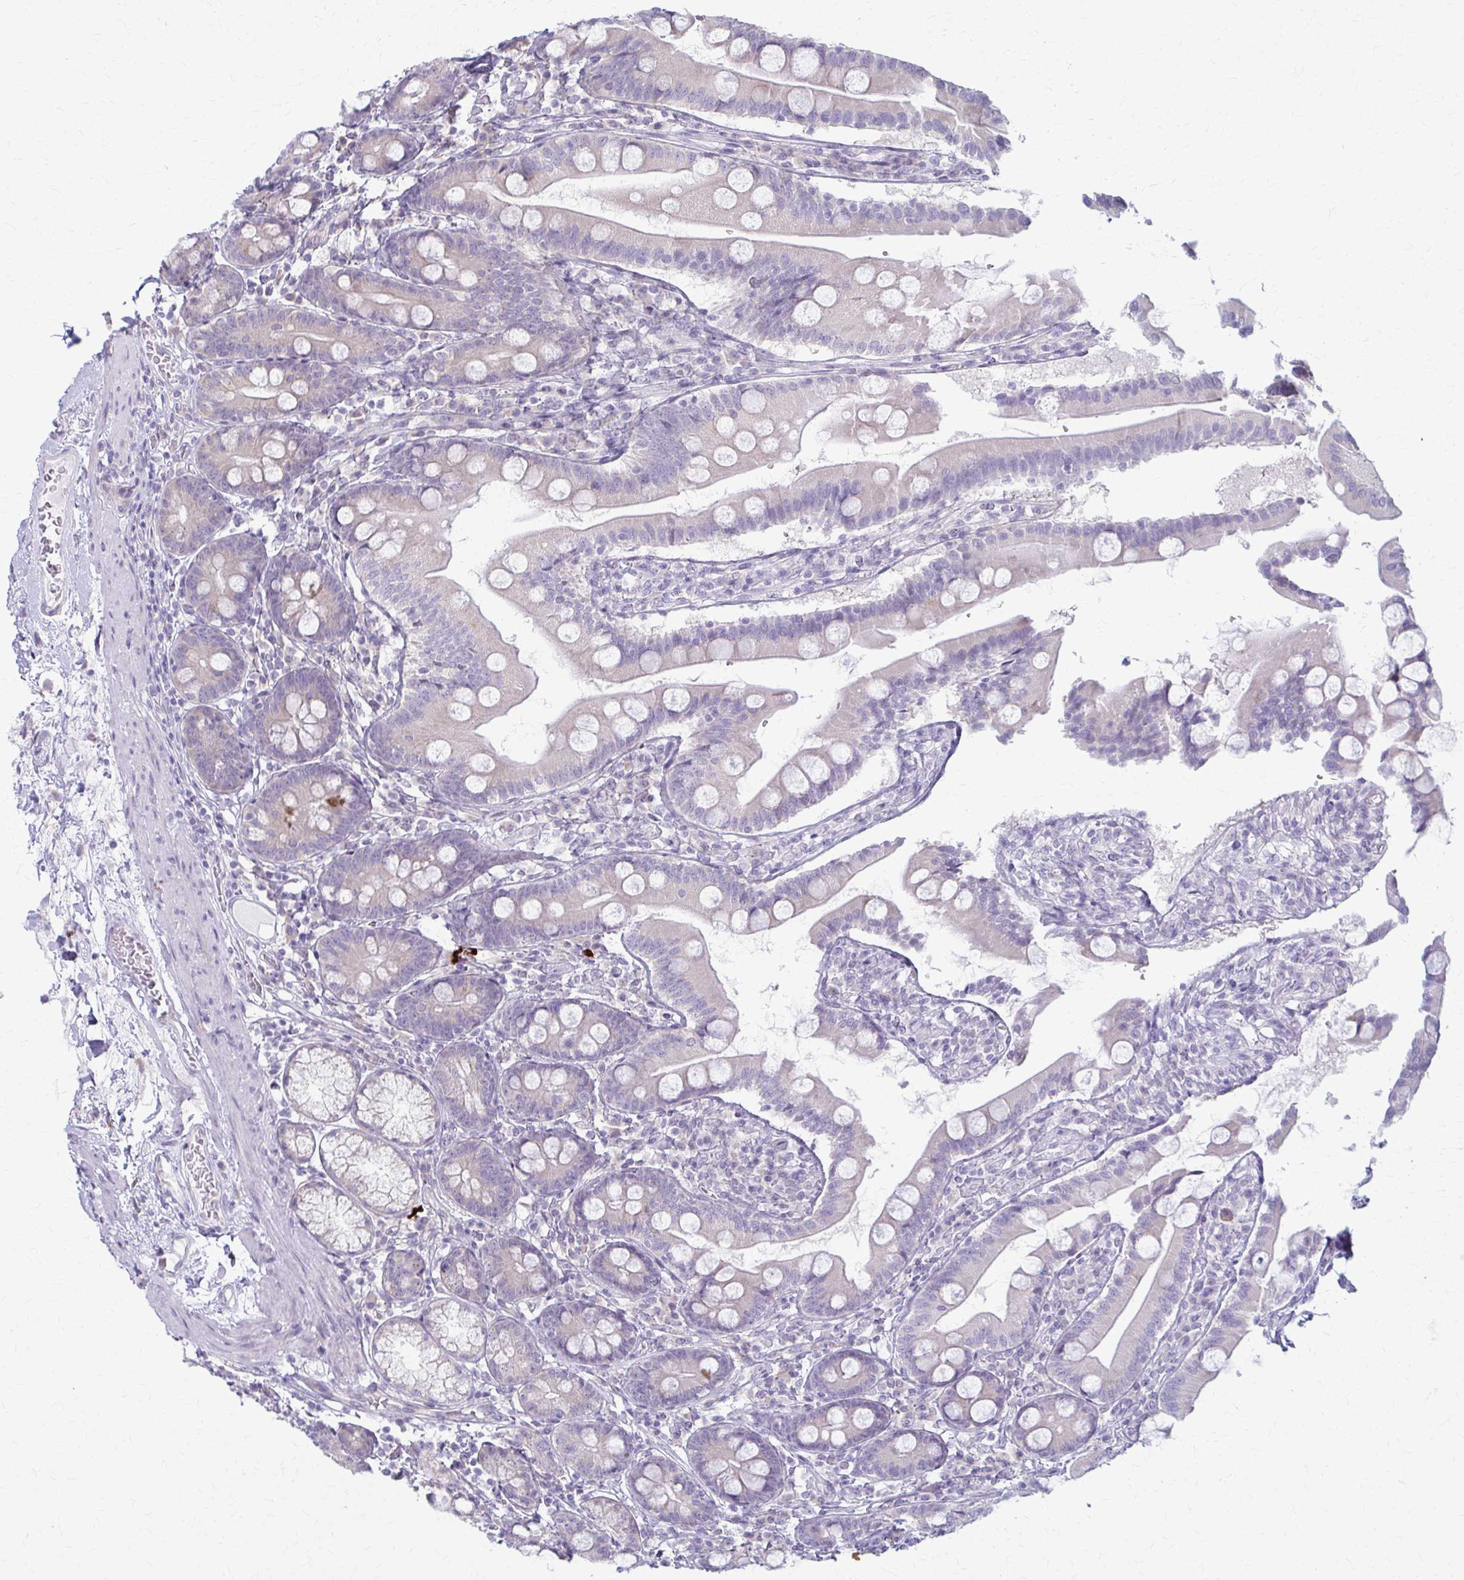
{"staining": {"intensity": "negative", "quantity": "none", "location": "none"}, "tissue": "duodenum", "cell_type": "Glandular cells", "image_type": "normal", "snomed": [{"axis": "morphology", "description": "Normal tissue, NOS"}, {"axis": "topography", "description": "Duodenum"}], "caption": "This image is of normal duodenum stained with immunohistochemistry (IHC) to label a protein in brown with the nuclei are counter-stained blue. There is no positivity in glandular cells. Brightfield microscopy of immunohistochemistry (IHC) stained with DAB (brown) and hematoxylin (blue), captured at high magnification.", "gene": "PRKRA", "patient": {"sex": "female", "age": 67}}